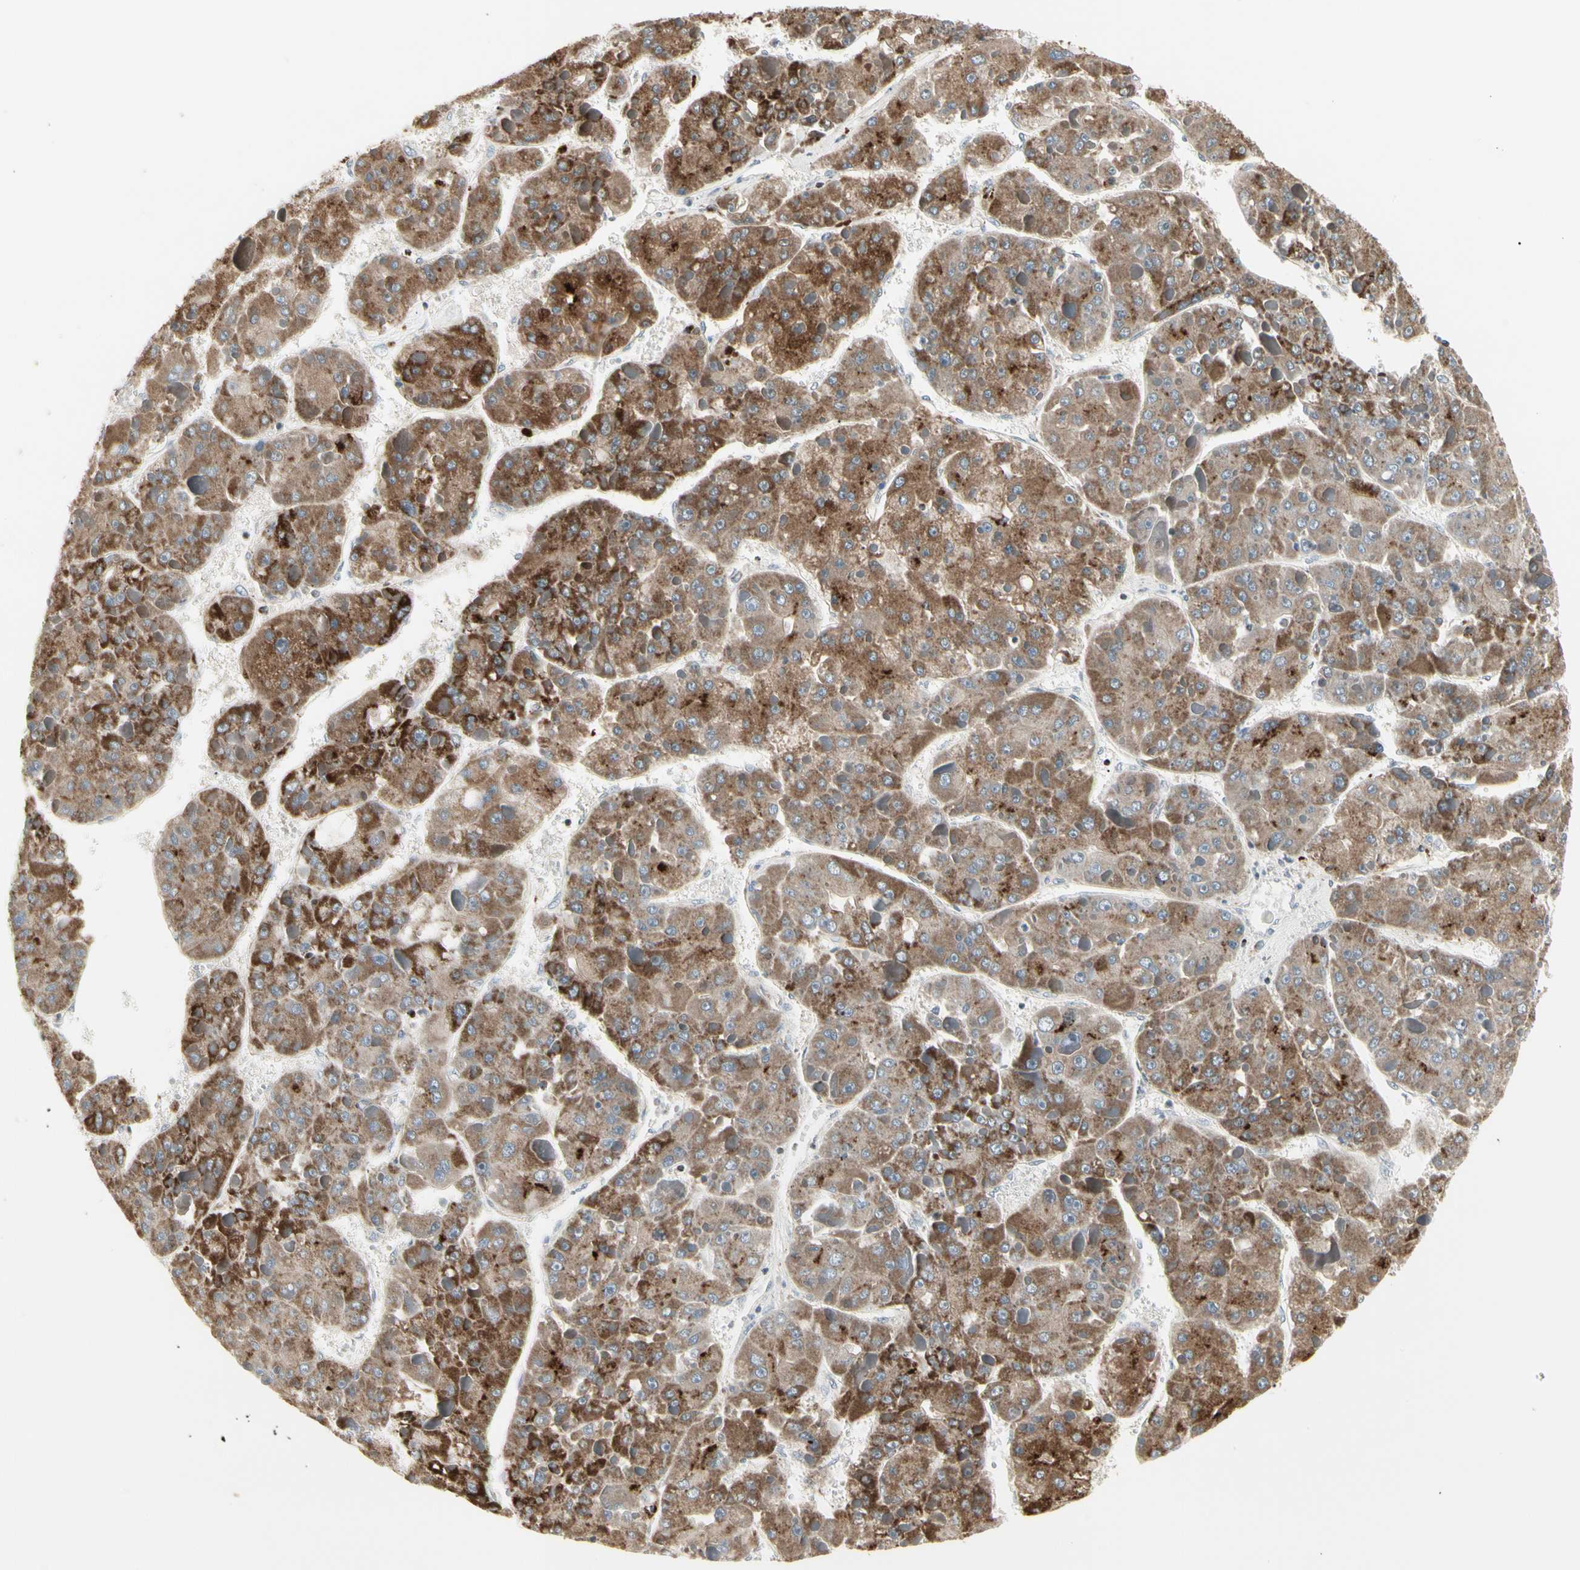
{"staining": {"intensity": "moderate", "quantity": ">75%", "location": "cytoplasmic/membranous"}, "tissue": "liver cancer", "cell_type": "Tumor cells", "image_type": "cancer", "snomed": [{"axis": "morphology", "description": "Carcinoma, Hepatocellular, NOS"}, {"axis": "topography", "description": "Liver"}], "caption": "A histopathology image of human liver cancer (hepatocellular carcinoma) stained for a protein shows moderate cytoplasmic/membranous brown staining in tumor cells.", "gene": "TMEM176A", "patient": {"sex": "female", "age": 73}}